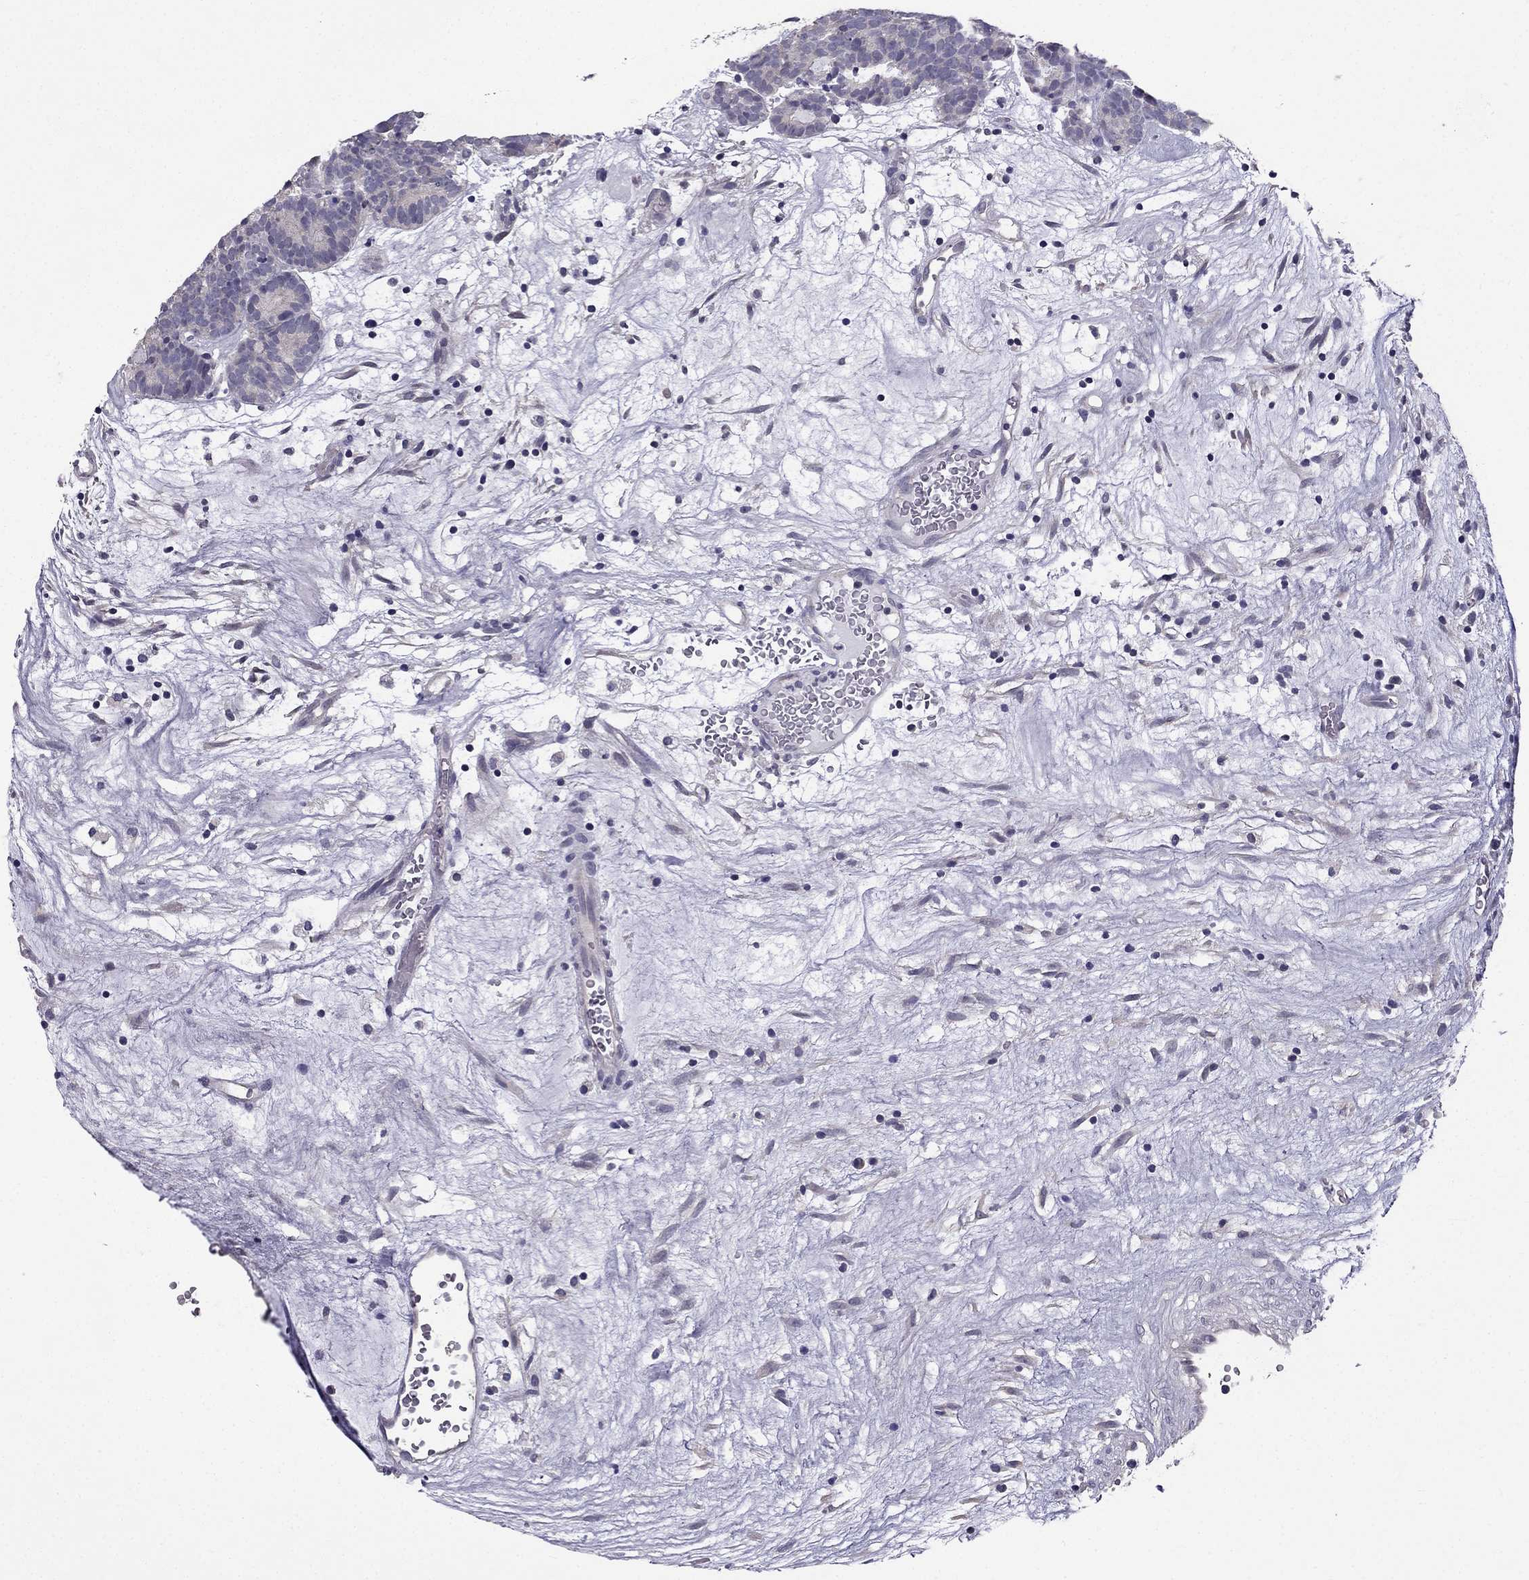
{"staining": {"intensity": "negative", "quantity": "none", "location": "none"}, "tissue": "head and neck cancer", "cell_type": "Tumor cells", "image_type": "cancer", "snomed": [{"axis": "morphology", "description": "Adenocarcinoma, NOS"}, {"axis": "topography", "description": "Head-Neck"}], "caption": "DAB (3,3'-diaminobenzidine) immunohistochemical staining of human adenocarcinoma (head and neck) reveals no significant expression in tumor cells.", "gene": "HSFX1", "patient": {"sex": "female", "age": 81}}